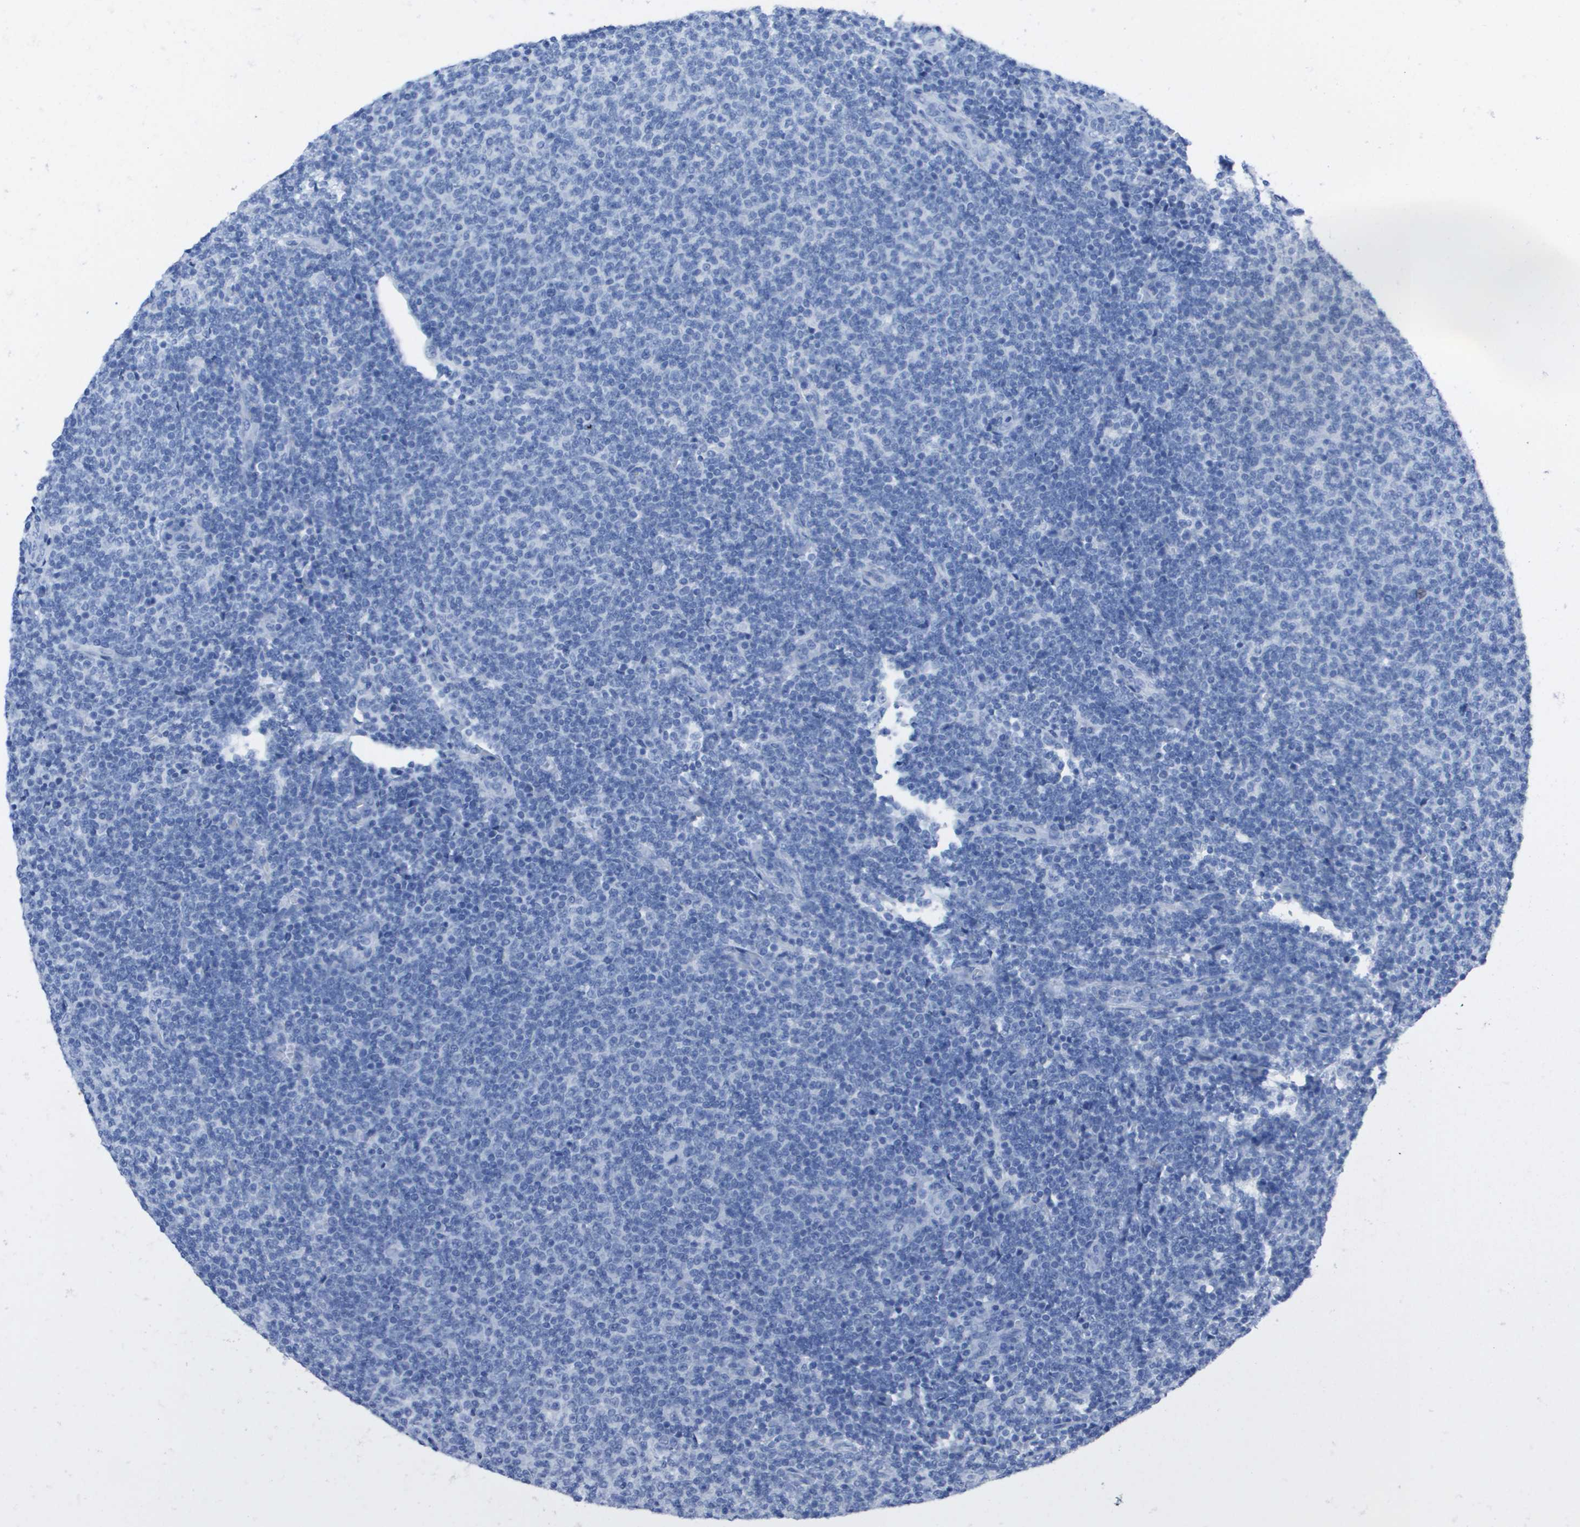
{"staining": {"intensity": "negative", "quantity": "none", "location": "none"}, "tissue": "lymphoma", "cell_type": "Tumor cells", "image_type": "cancer", "snomed": [{"axis": "morphology", "description": "Malignant lymphoma, non-Hodgkin's type, Low grade"}, {"axis": "topography", "description": "Lymph node"}], "caption": "A histopathology image of lymphoma stained for a protein shows no brown staining in tumor cells.", "gene": "KCNA3", "patient": {"sex": "male", "age": 66}}